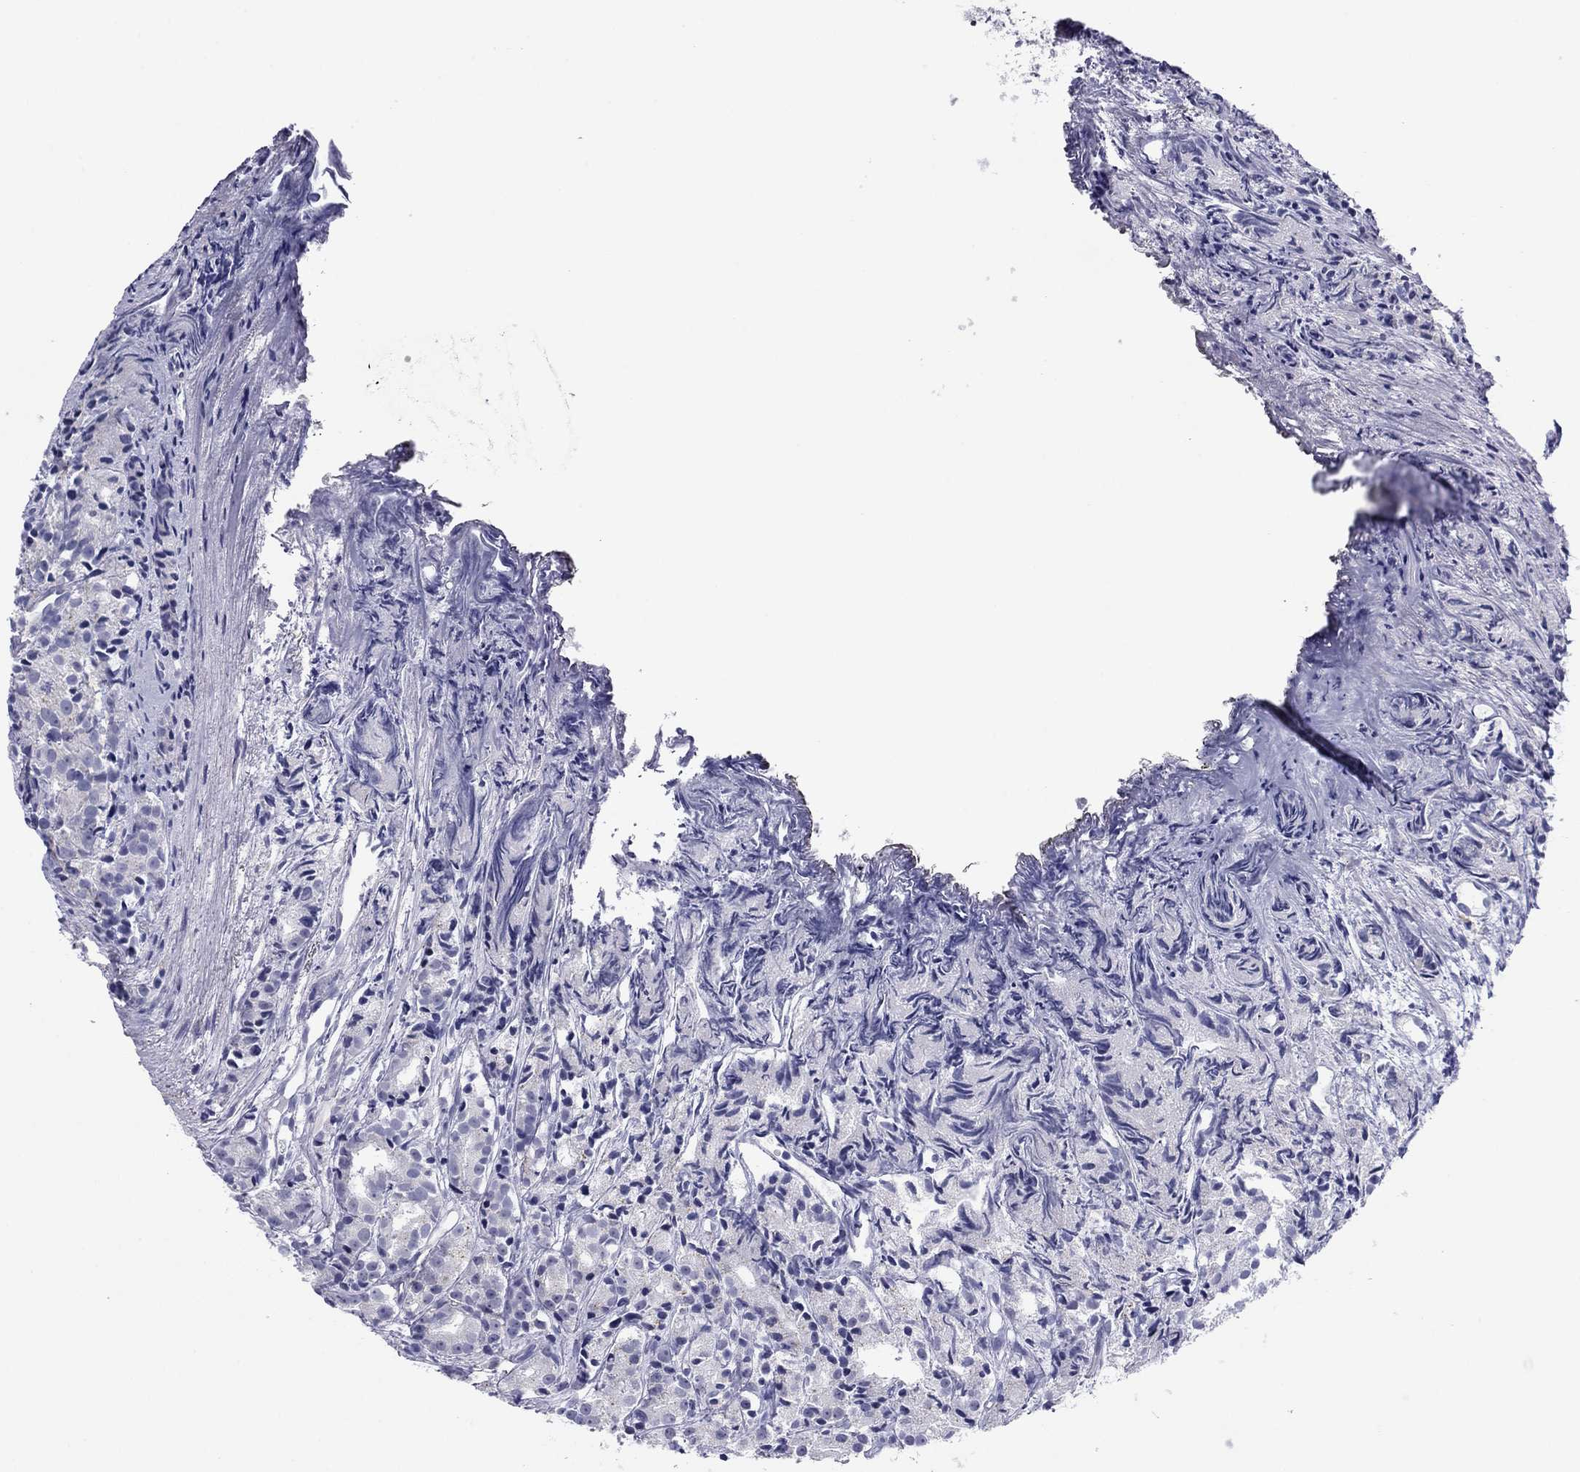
{"staining": {"intensity": "negative", "quantity": "none", "location": "none"}, "tissue": "prostate cancer", "cell_type": "Tumor cells", "image_type": "cancer", "snomed": [{"axis": "morphology", "description": "Adenocarcinoma, Medium grade"}, {"axis": "topography", "description": "Prostate"}], "caption": "Immunohistochemistry of prostate cancer (medium-grade adenocarcinoma) demonstrates no positivity in tumor cells. (DAB (3,3'-diaminobenzidine) immunohistochemistry (IHC), high magnification).", "gene": "TCFL5", "patient": {"sex": "male", "age": 74}}